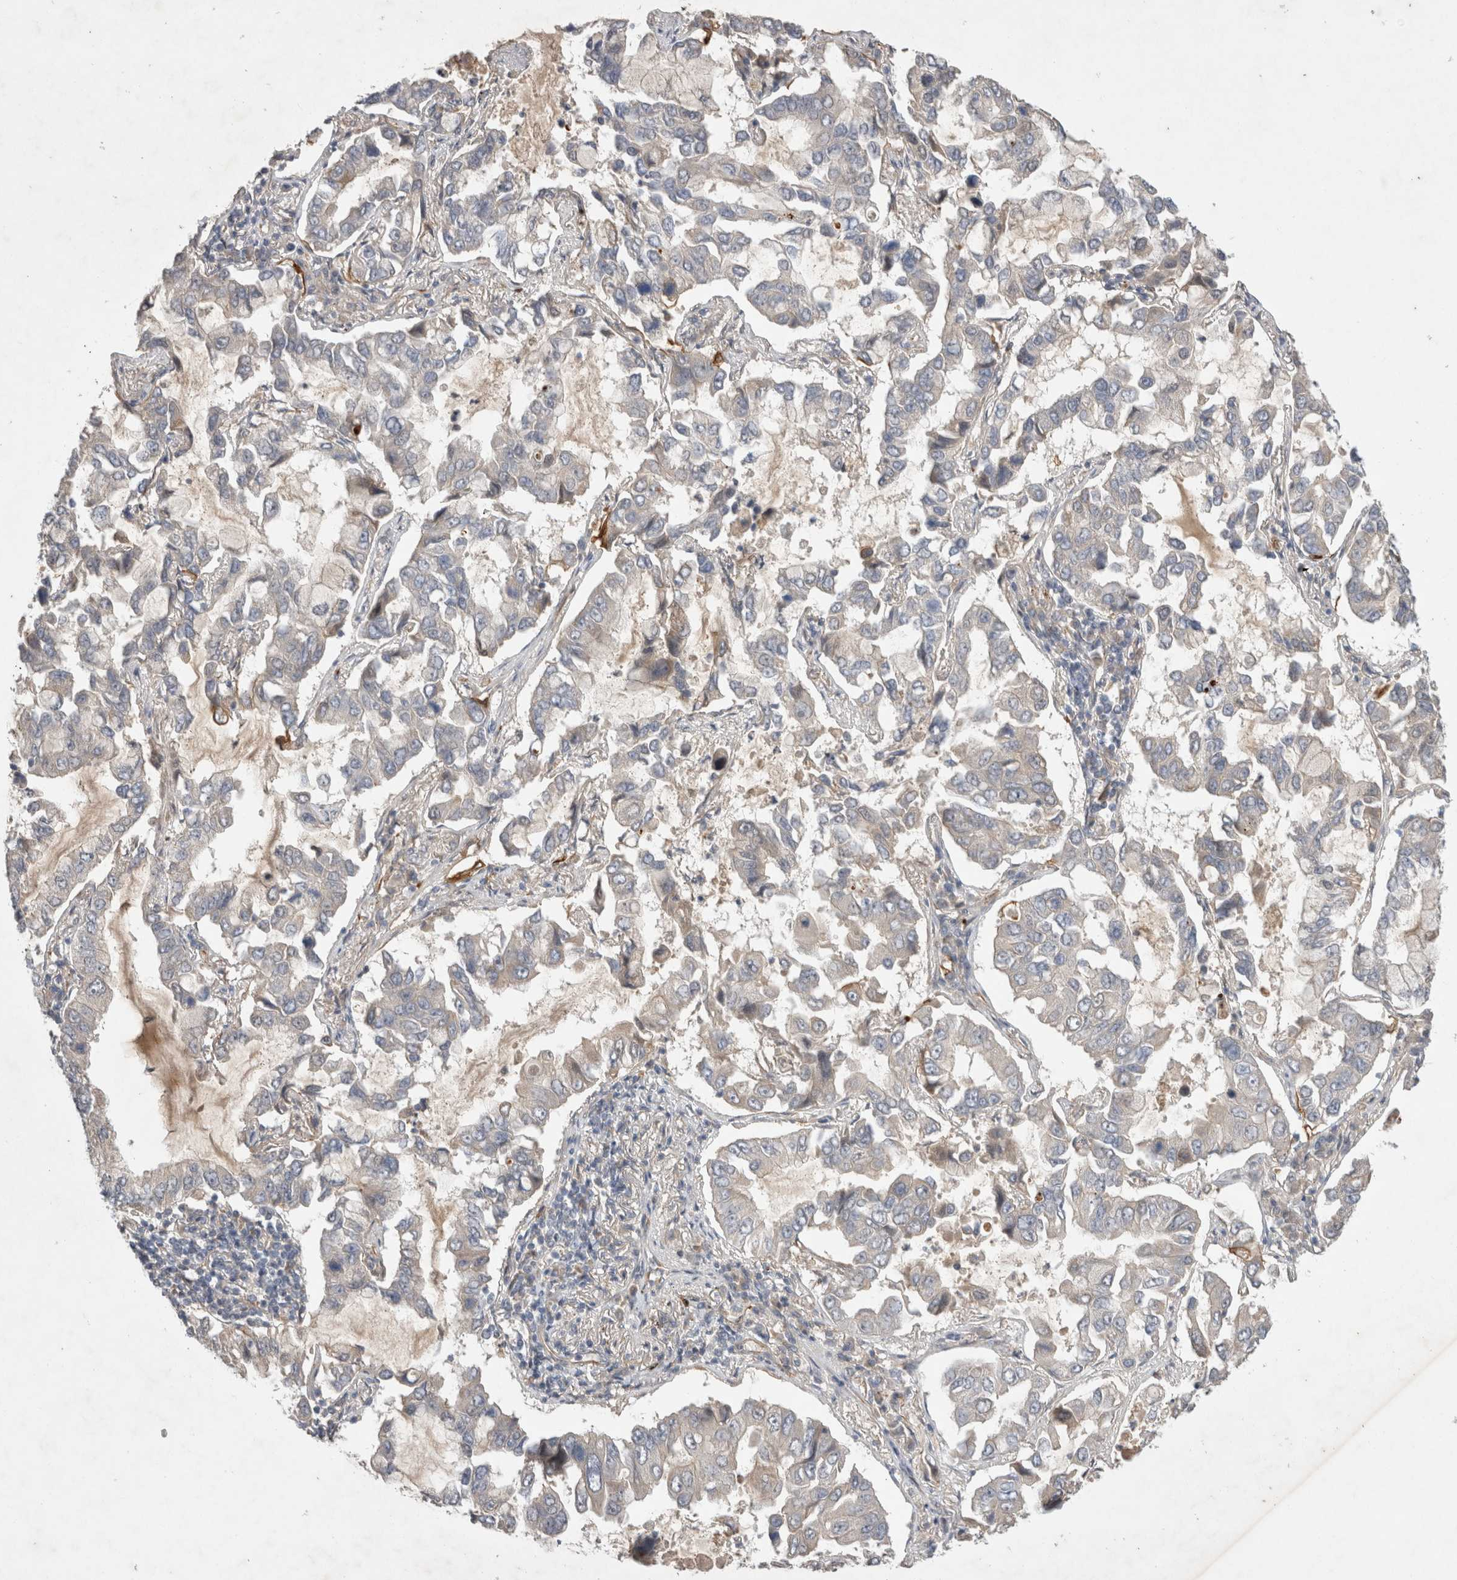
{"staining": {"intensity": "weak", "quantity": "<25%", "location": "cytoplasmic/membranous"}, "tissue": "lung cancer", "cell_type": "Tumor cells", "image_type": "cancer", "snomed": [{"axis": "morphology", "description": "Adenocarcinoma, NOS"}, {"axis": "topography", "description": "Lung"}], "caption": "Tumor cells show no significant protein positivity in lung cancer (adenocarcinoma).", "gene": "NMU", "patient": {"sex": "male", "age": 64}}